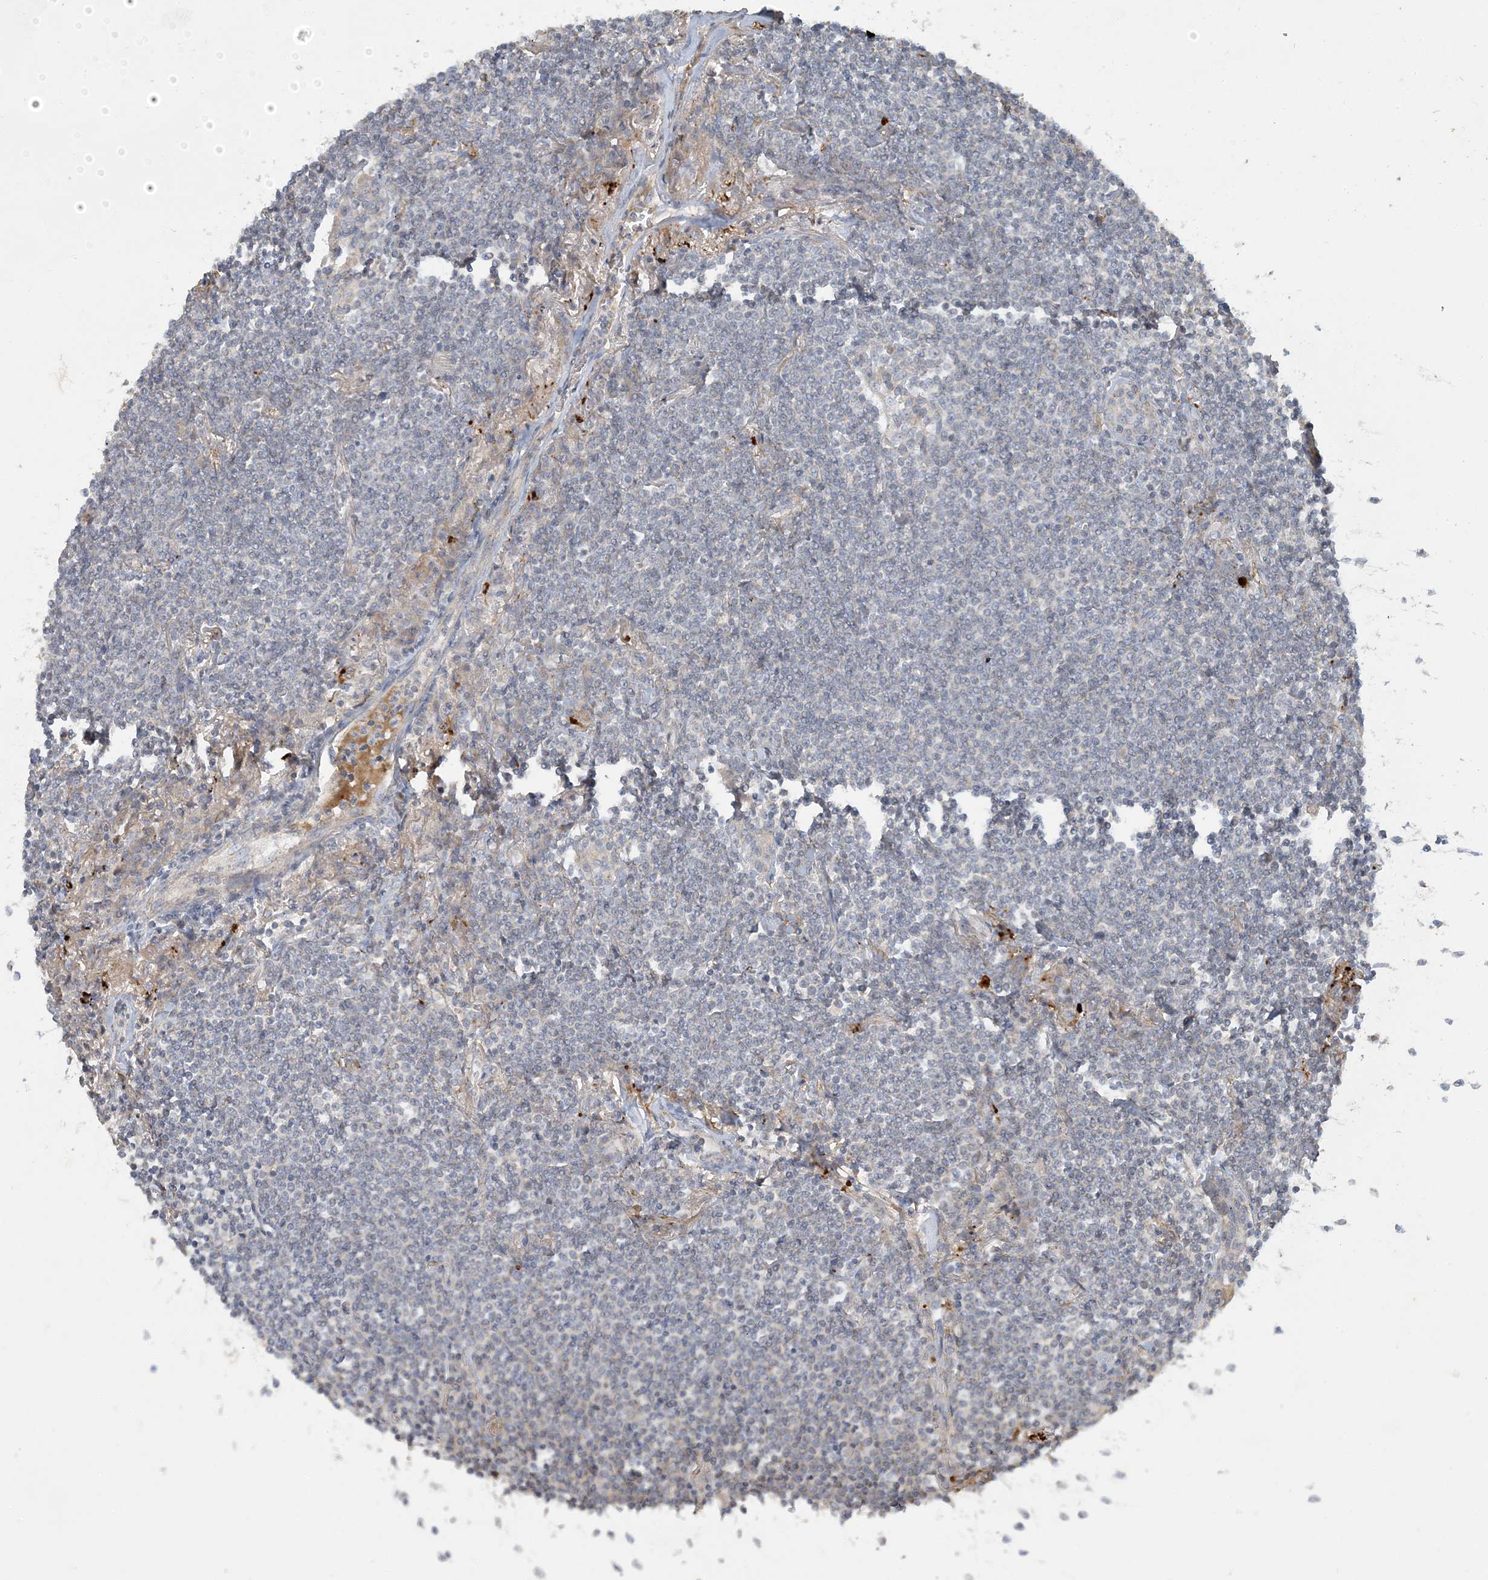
{"staining": {"intensity": "negative", "quantity": "none", "location": "none"}, "tissue": "lymphoma", "cell_type": "Tumor cells", "image_type": "cancer", "snomed": [{"axis": "morphology", "description": "Malignant lymphoma, non-Hodgkin's type, Low grade"}, {"axis": "topography", "description": "Lung"}], "caption": "This micrograph is of malignant lymphoma, non-Hodgkin's type (low-grade) stained with immunohistochemistry (IHC) to label a protein in brown with the nuclei are counter-stained blue. There is no positivity in tumor cells.", "gene": "LTN1", "patient": {"sex": "female", "age": 71}}